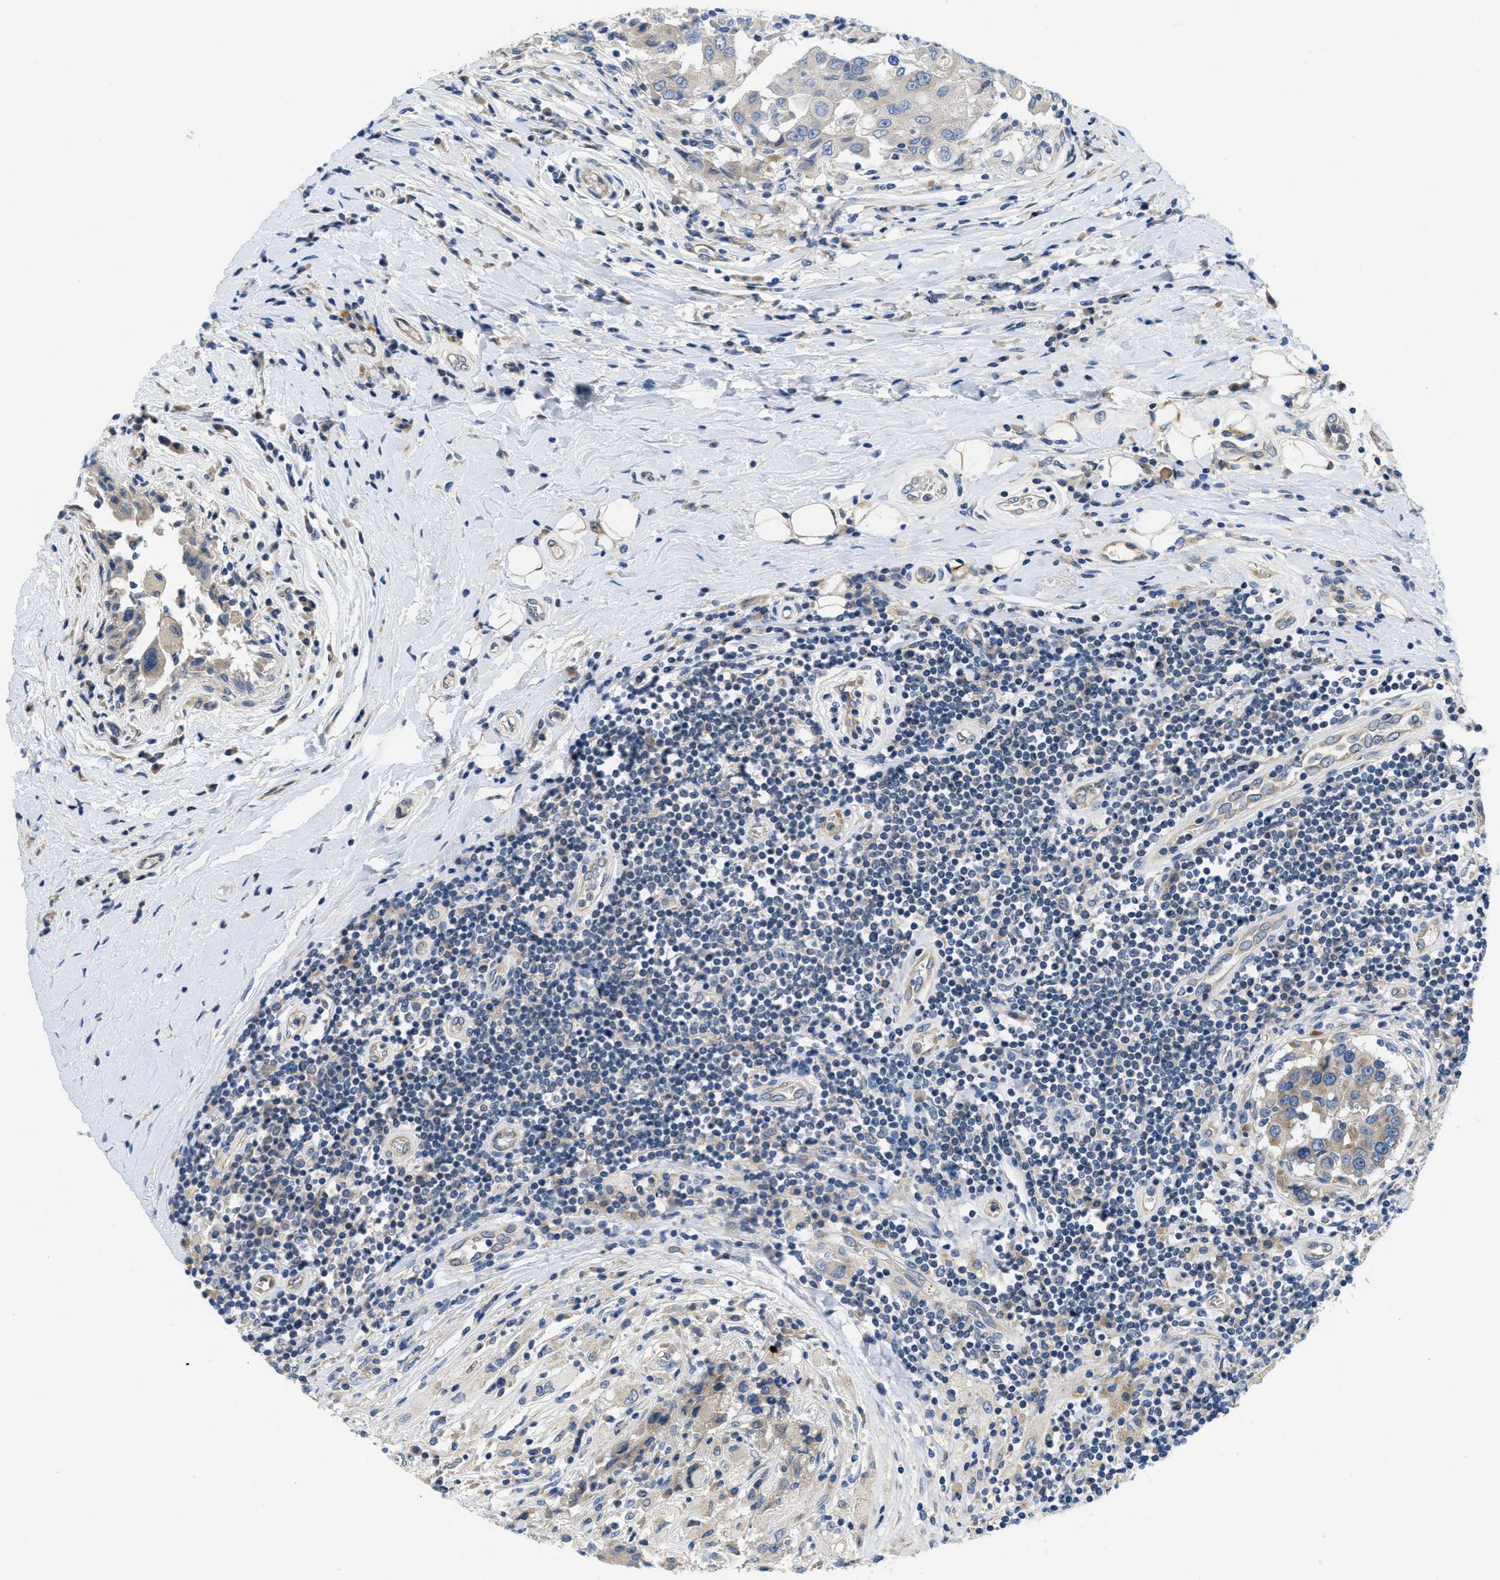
{"staining": {"intensity": "moderate", "quantity": "<25%", "location": "cytoplasmic/membranous"}, "tissue": "breast cancer", "cell_type": "Tumor cells", "image_type": "cancer", "snomed": [{"axis": "morphology", "description": "Duct carcinoma"}, {"axis": "topography", "description": "Breast"}], "caption": "The image shows immunohistochemical staining of breast infiltrating ductal carcinoma. There is moderate cytoplasmic/membranous expression is identified in about <25% of tumor cells. Nuclei are stained in blue.", "gene": "PGR", "patient": {"sex": "female", "age": 27}}